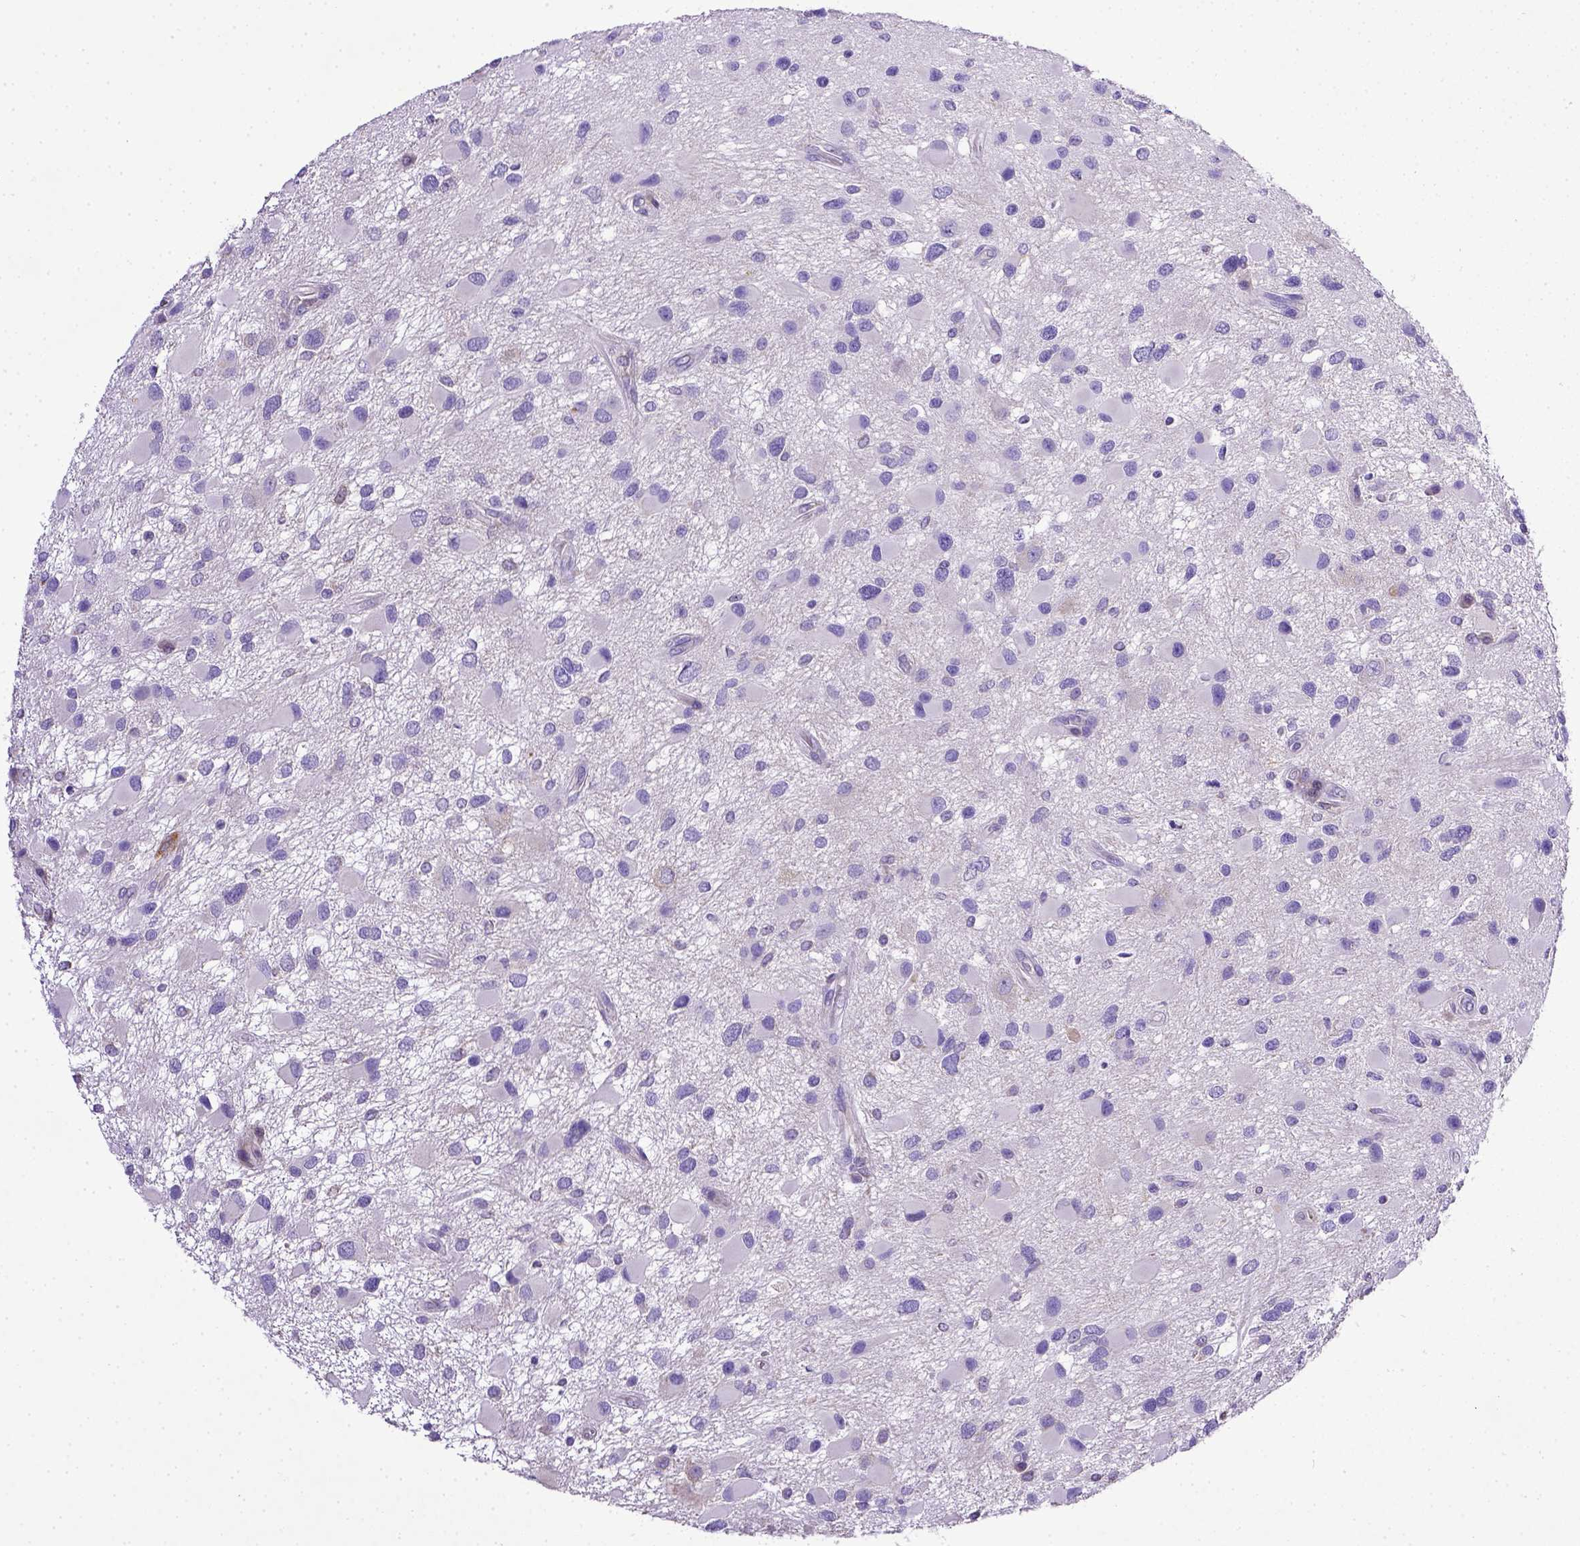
{"staining": {"intensity": "negative", "quantity": "none", "location": "none"}, "tissue": "glioma", "cell_type": "Tumor cells", "image_type": "cancer", "snomed": [{"axis": "morphology", "description": "Glioma, malignant, Low grade"}, {"axis": "topography", "description": "Brain"}], "caption": "Immunohistochemistry (IHC) image of neoplastic tissue: human glioma stained with DAB (3,3'-diaminobenzidine) exhibits no significant protein expression in tumor cells. (Brightfield microscopy of DAB (3,3'-diaminobenzidine) immunohistochemistry (IHC) at high magnification).", "gene": "CD40", "patient": {"sex": "female", "age": 32}}